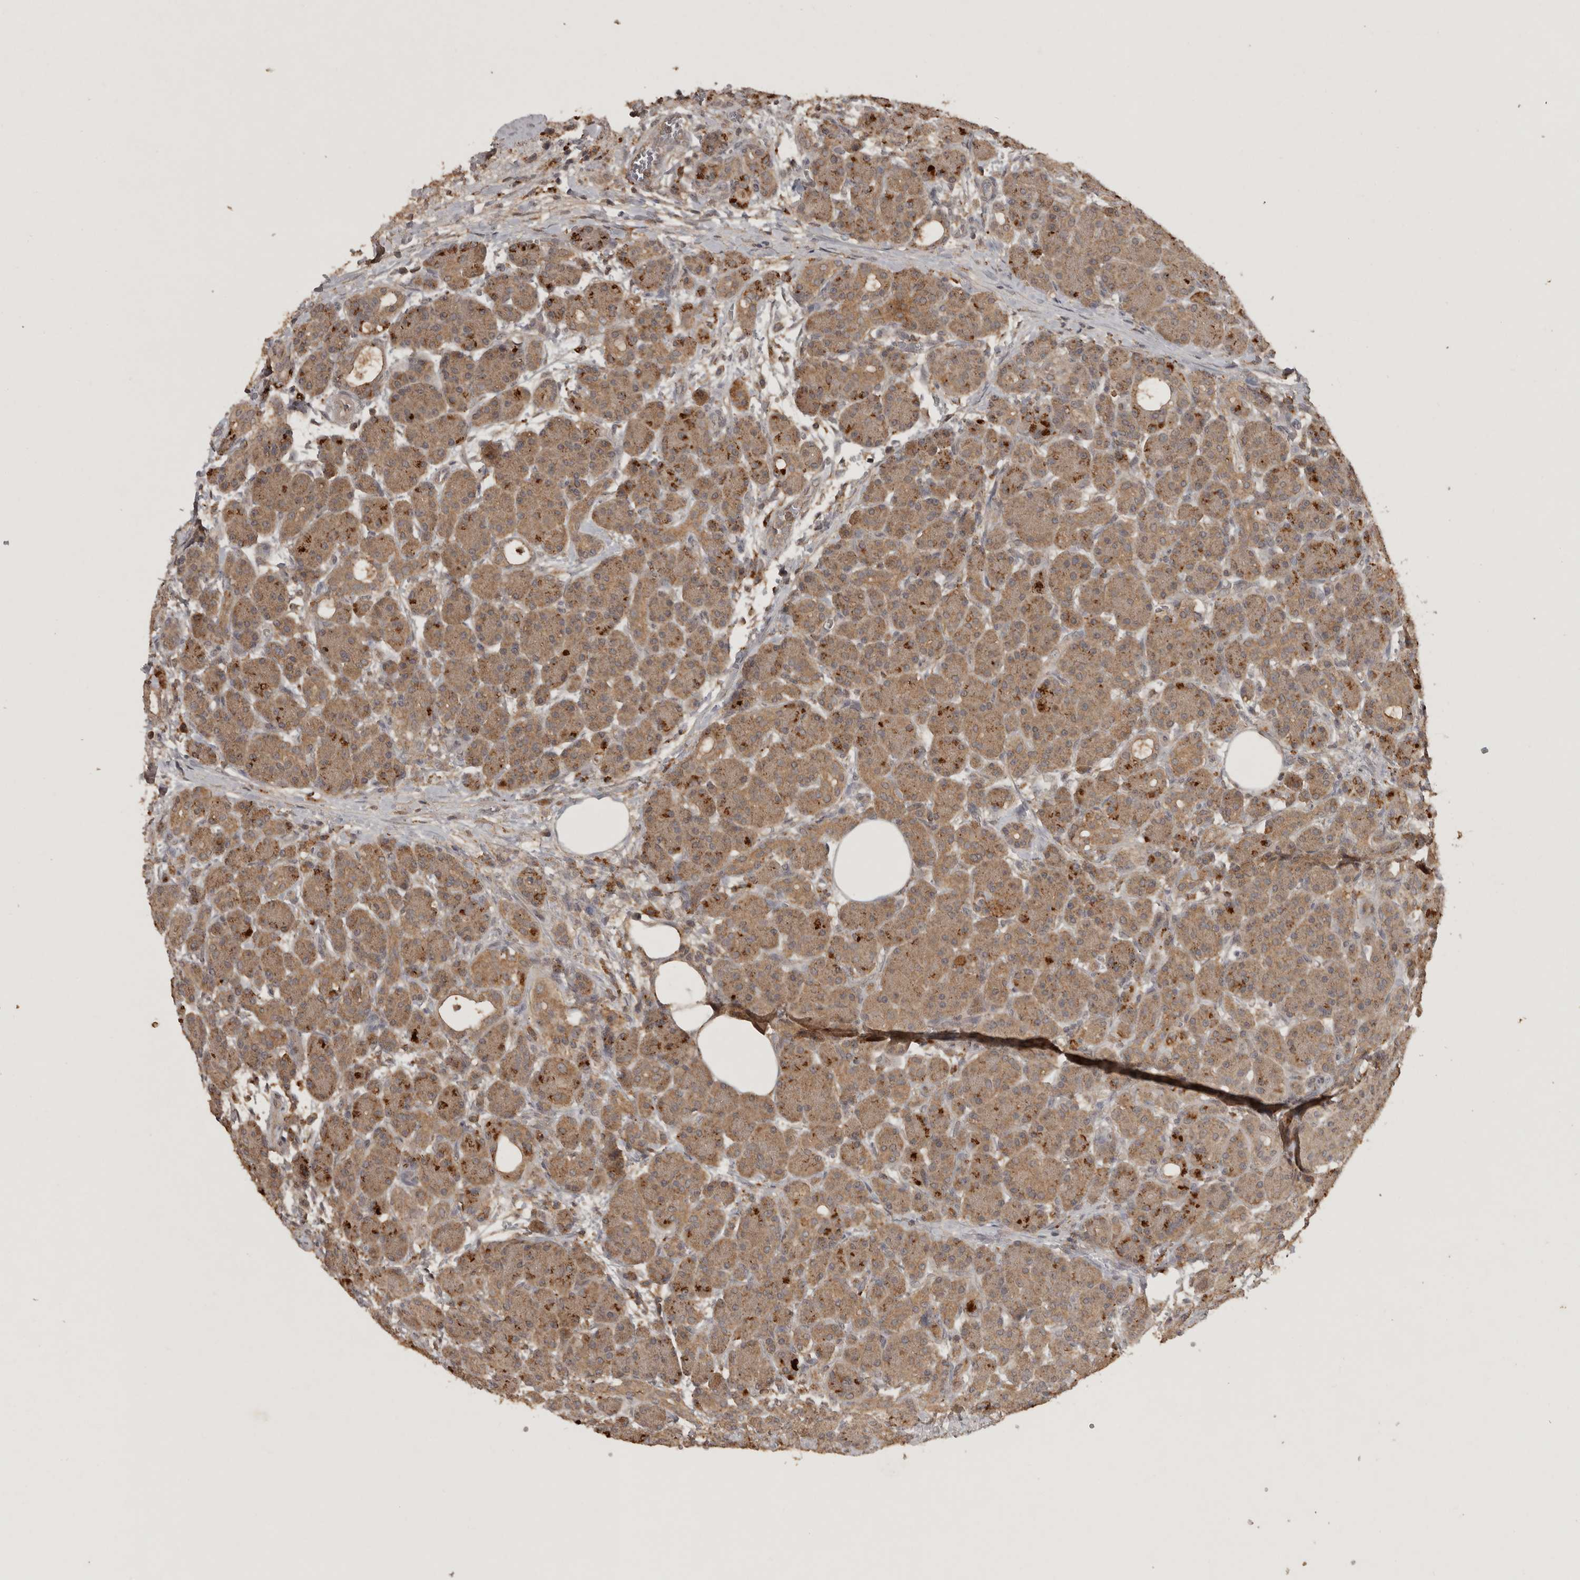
{"staining": {"intensity": "moderate", "quantity": ">75%", "location": "cytoplasmic/membranous"}, "tissue": "pancreas", "cell_type": "Exocrine glandular cells", "image_type": "normal", "snomed": [{"axis": "morphology", "description": "Normal tissue, NOS"}, {"axis": "topography", "description": "Pancreas"}], "caption": "Exocrine glandular cells exhibit medium levels of moderate cytoplasmic/membranous staining in about >75% of cells in unremarkable human pancreas.", "gene": "ADAMTS4", "patient": {"sex": "male", "age": 63}}